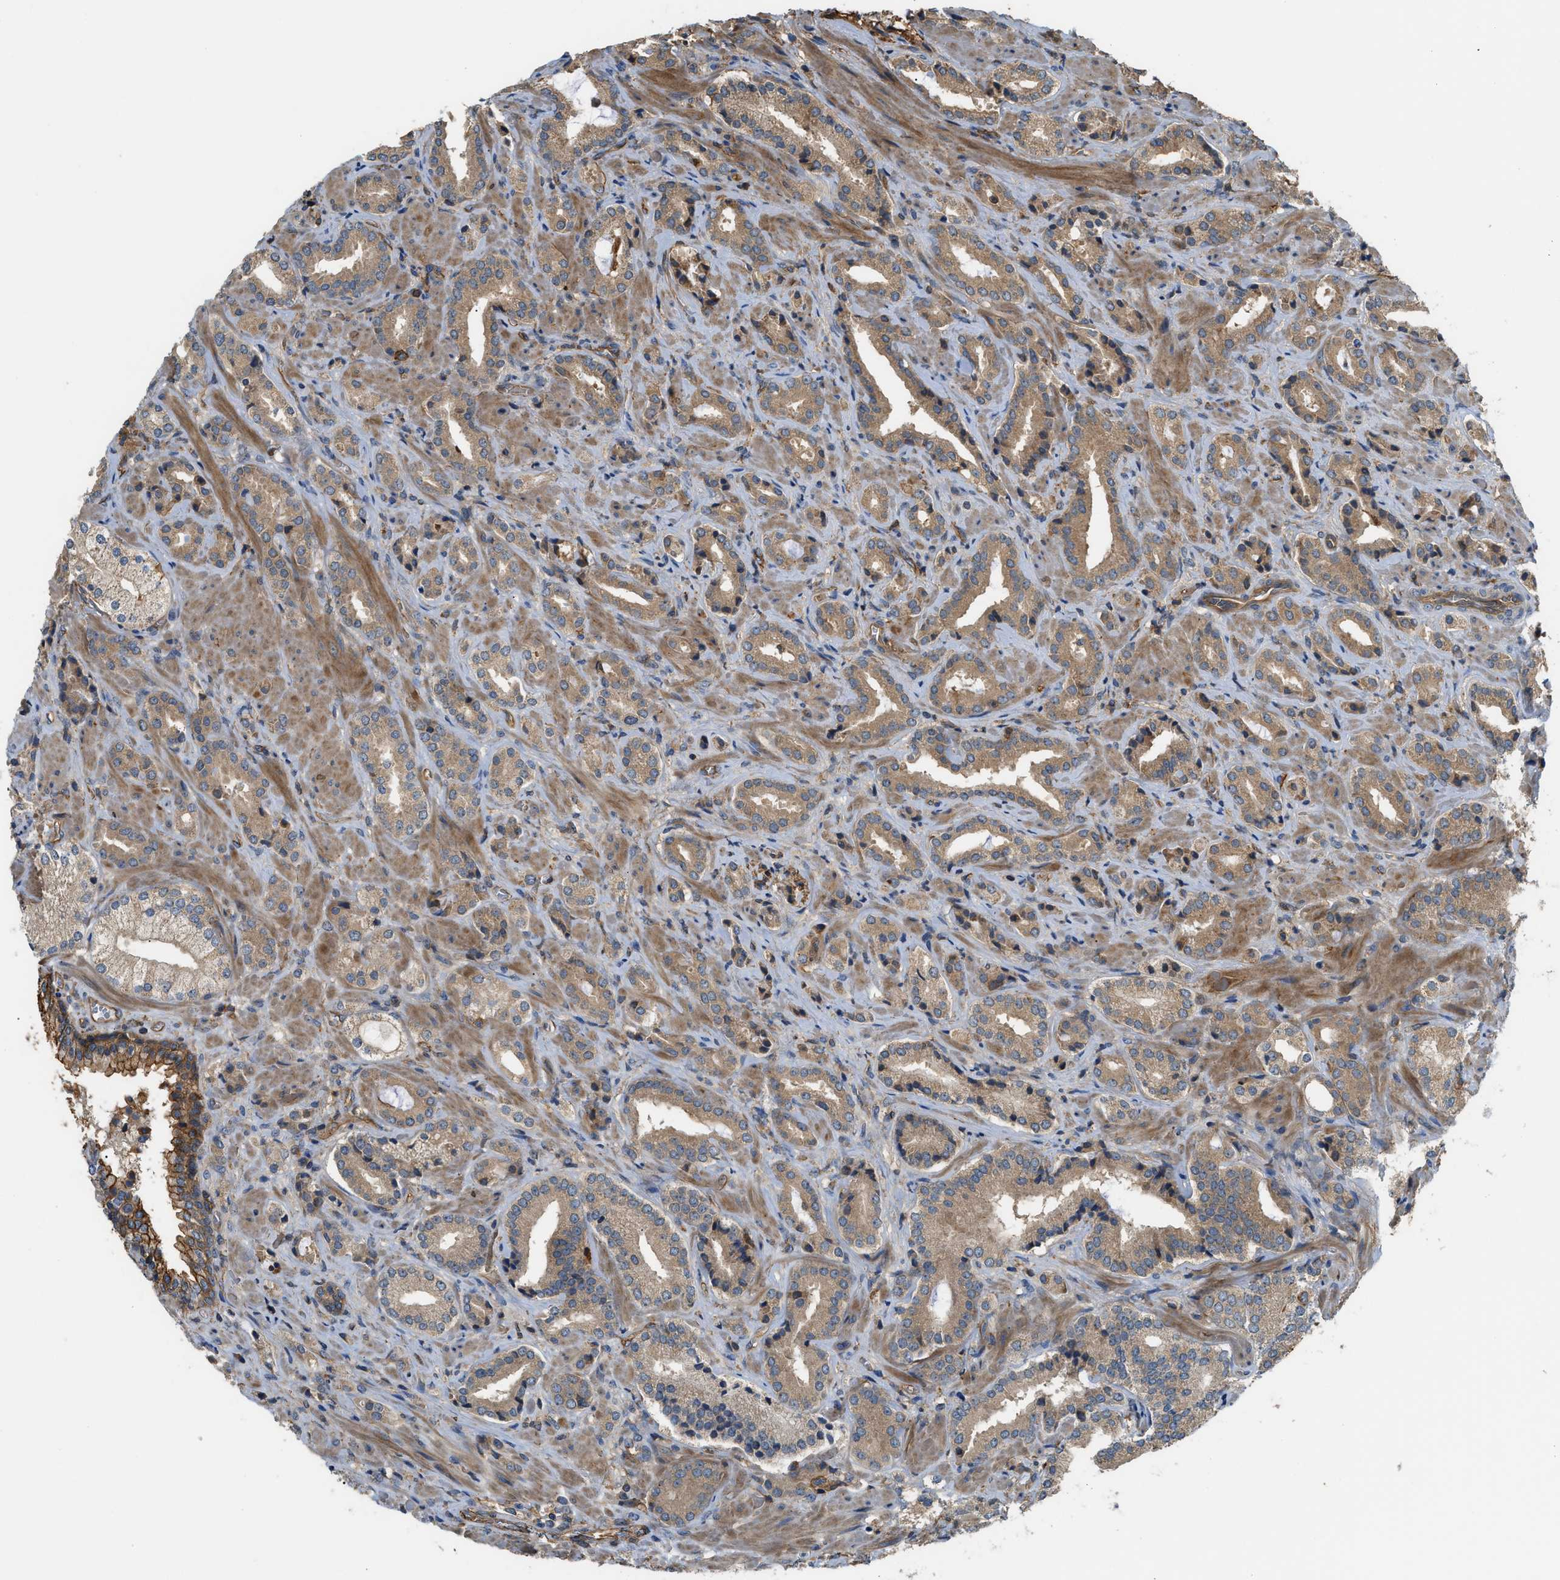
{"staining": {"intensity": "moderate", "quantity": ">75%", "location": "cytoplasmic/membranous"}, "tissue": "prostate cancer", "cell_type": "Tumor cells", "image_type": "cancer", "snomed": [{"axis": "morphology", "description": "Adenocarcinoma, High grade"}, {"axis": "topography", "description": "Prostate"}], "caption": "Protein staining displays moderate cytoplasmic/membranous positivity in approximately >75% of tumor cells in prostate cancer. (DAB (3,3'-diaminobenzidine) IHC with brightfield microscopy, high magnification).", "gene": "DDHD2", "patient": {"sex": "male", "age": 64}}